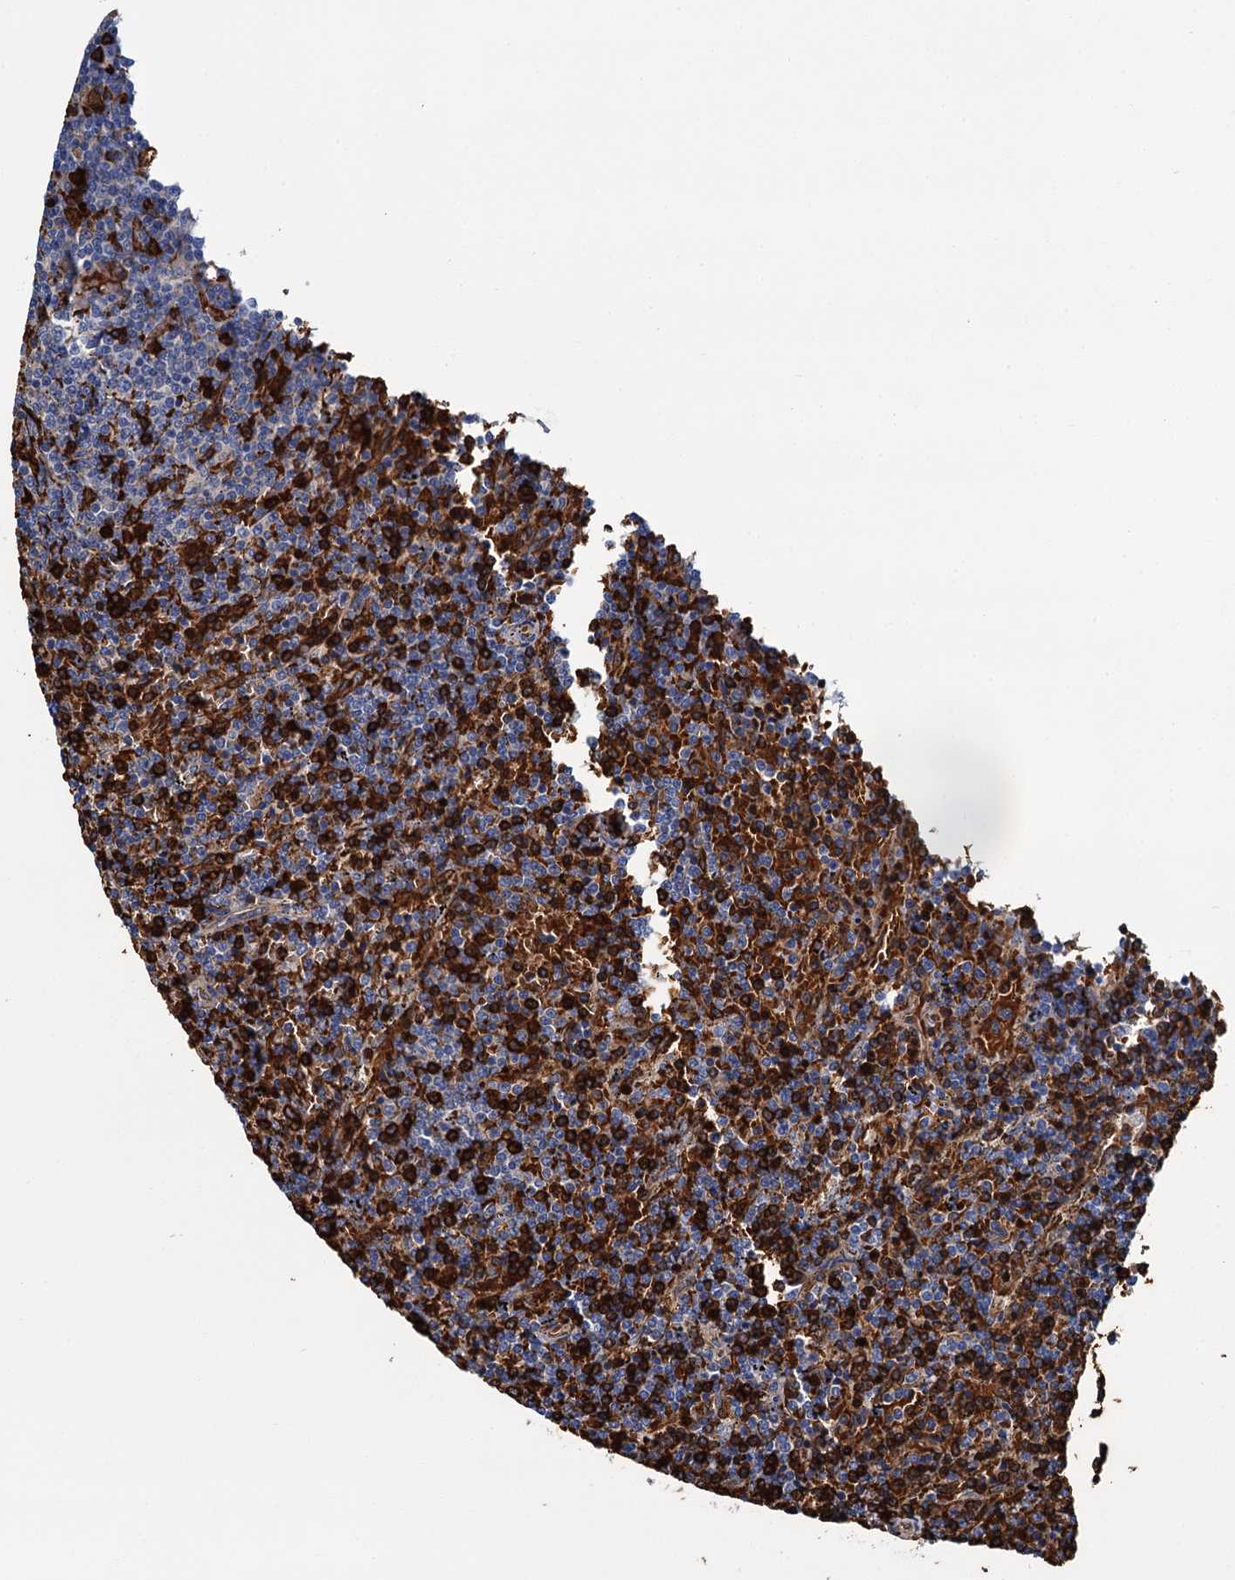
{"staining": {"intensity": "negative", "quantity": "none", "location": "none"}, "tissue": "lymphoma", "cell_type": "Tumor cells", "image_type": "cancer", "snomed": [{"axis": "morphology", "description": "Malignant lymphoma, non-Hodgkin's type, Low grade"}, {"axis": "topography", "description": "Spleen"}], "caption": "Micrograph shows no significant protein positivity in tumor cells of lymphoma.", "gene": "ATG2A", "patient": {"sex": "female", "age": 50}}